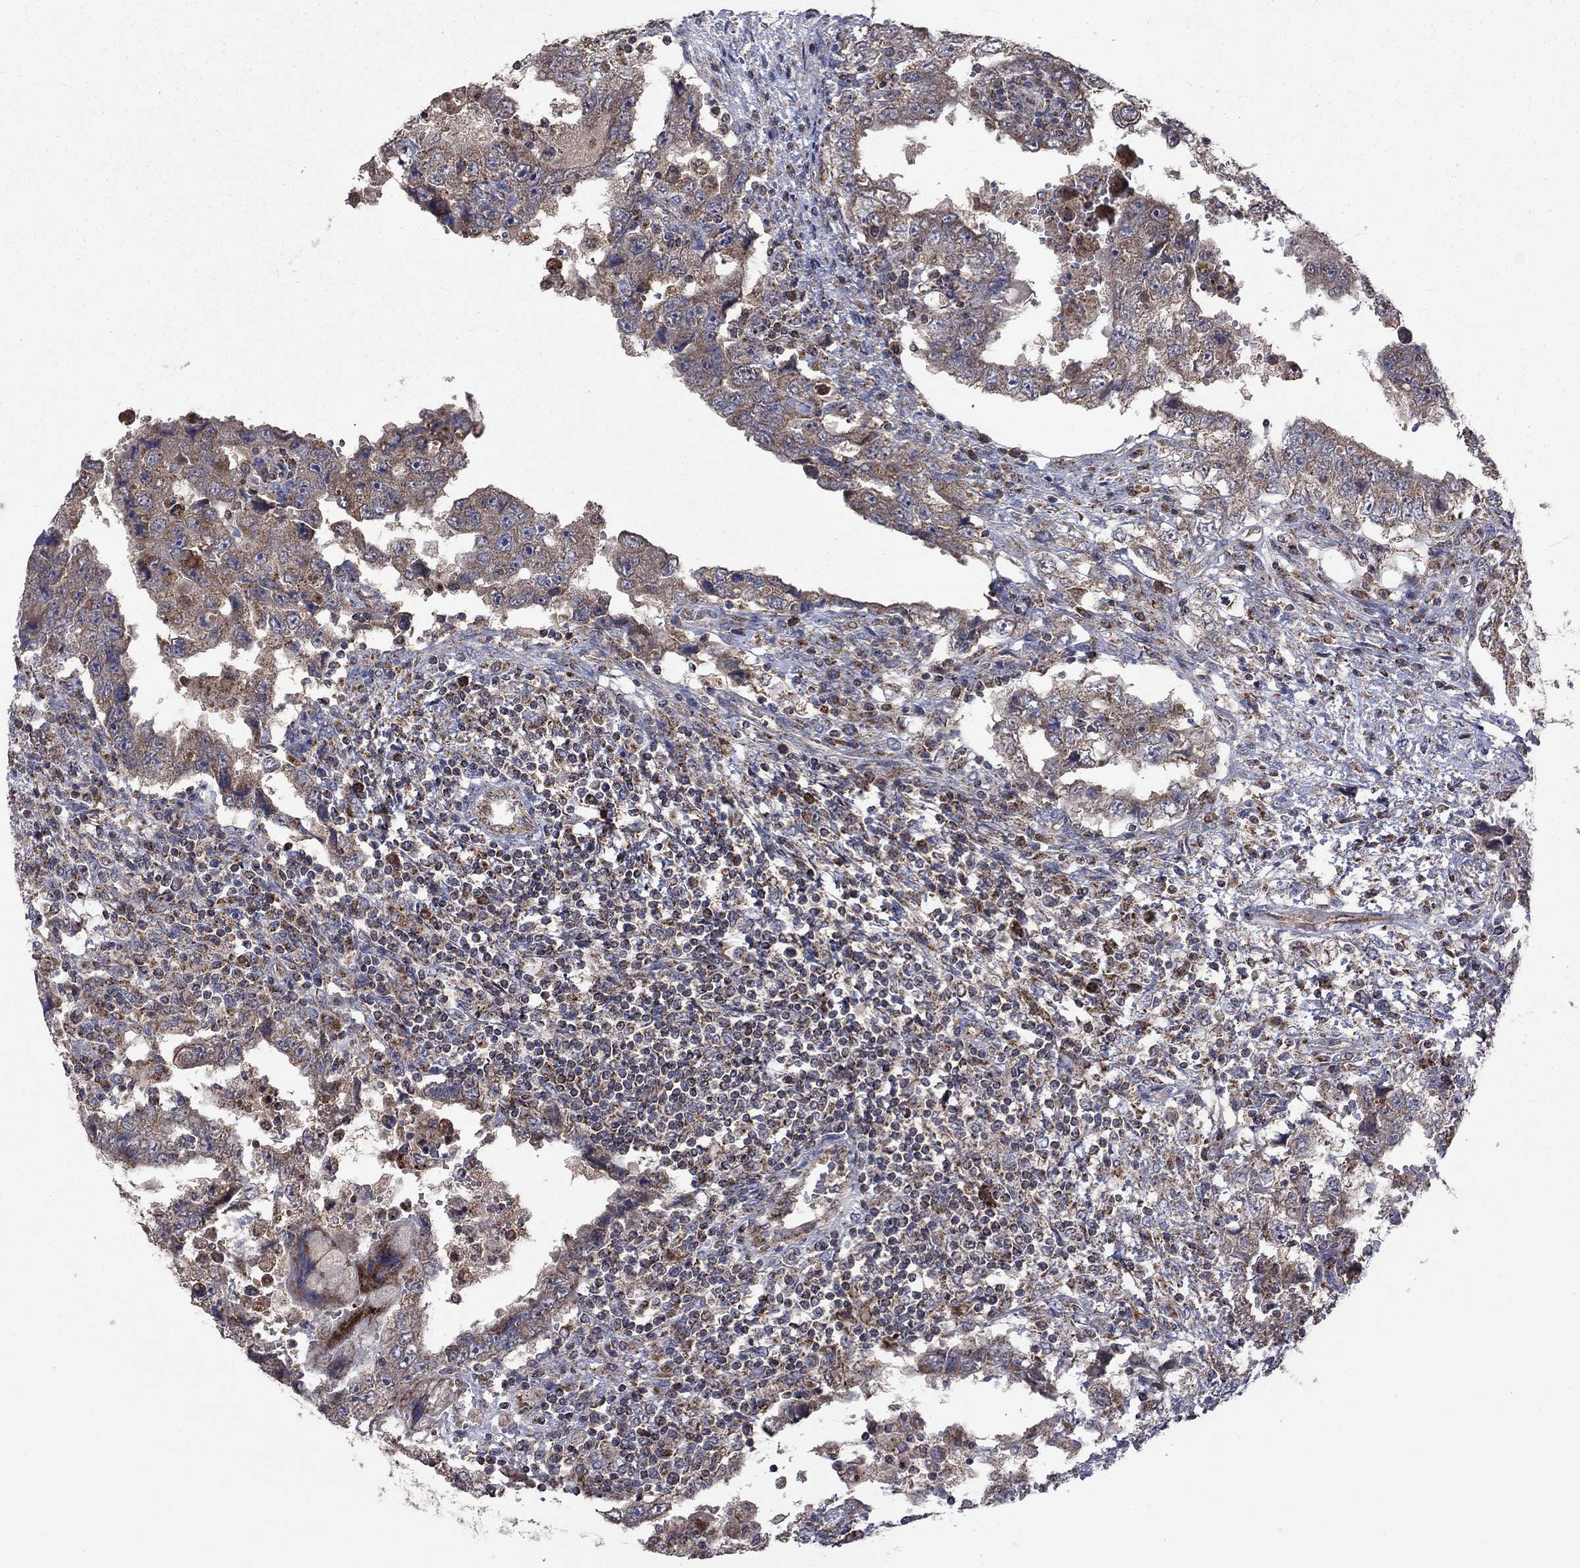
{"staining": {"intensity": "weak", "quantity": ">75%", "location": "cytoplasmic/membranous"}, "tissue": "testis cancer", "cell_type": "Tumor cells", "image_type": "cancer", "snomed": [{"axis": "morphology", "description": "Carcinoma, Embryonal, NOS"}, {"axis": "topography", "description": "Testis"}], "caption": "IHC of human testis cancer reveals low levels of weak cytoplasmic/membranous positivity in about >75% of tumor cells.", "gene": "DPH1", "patient": {"sex": "male", "age": 26}}